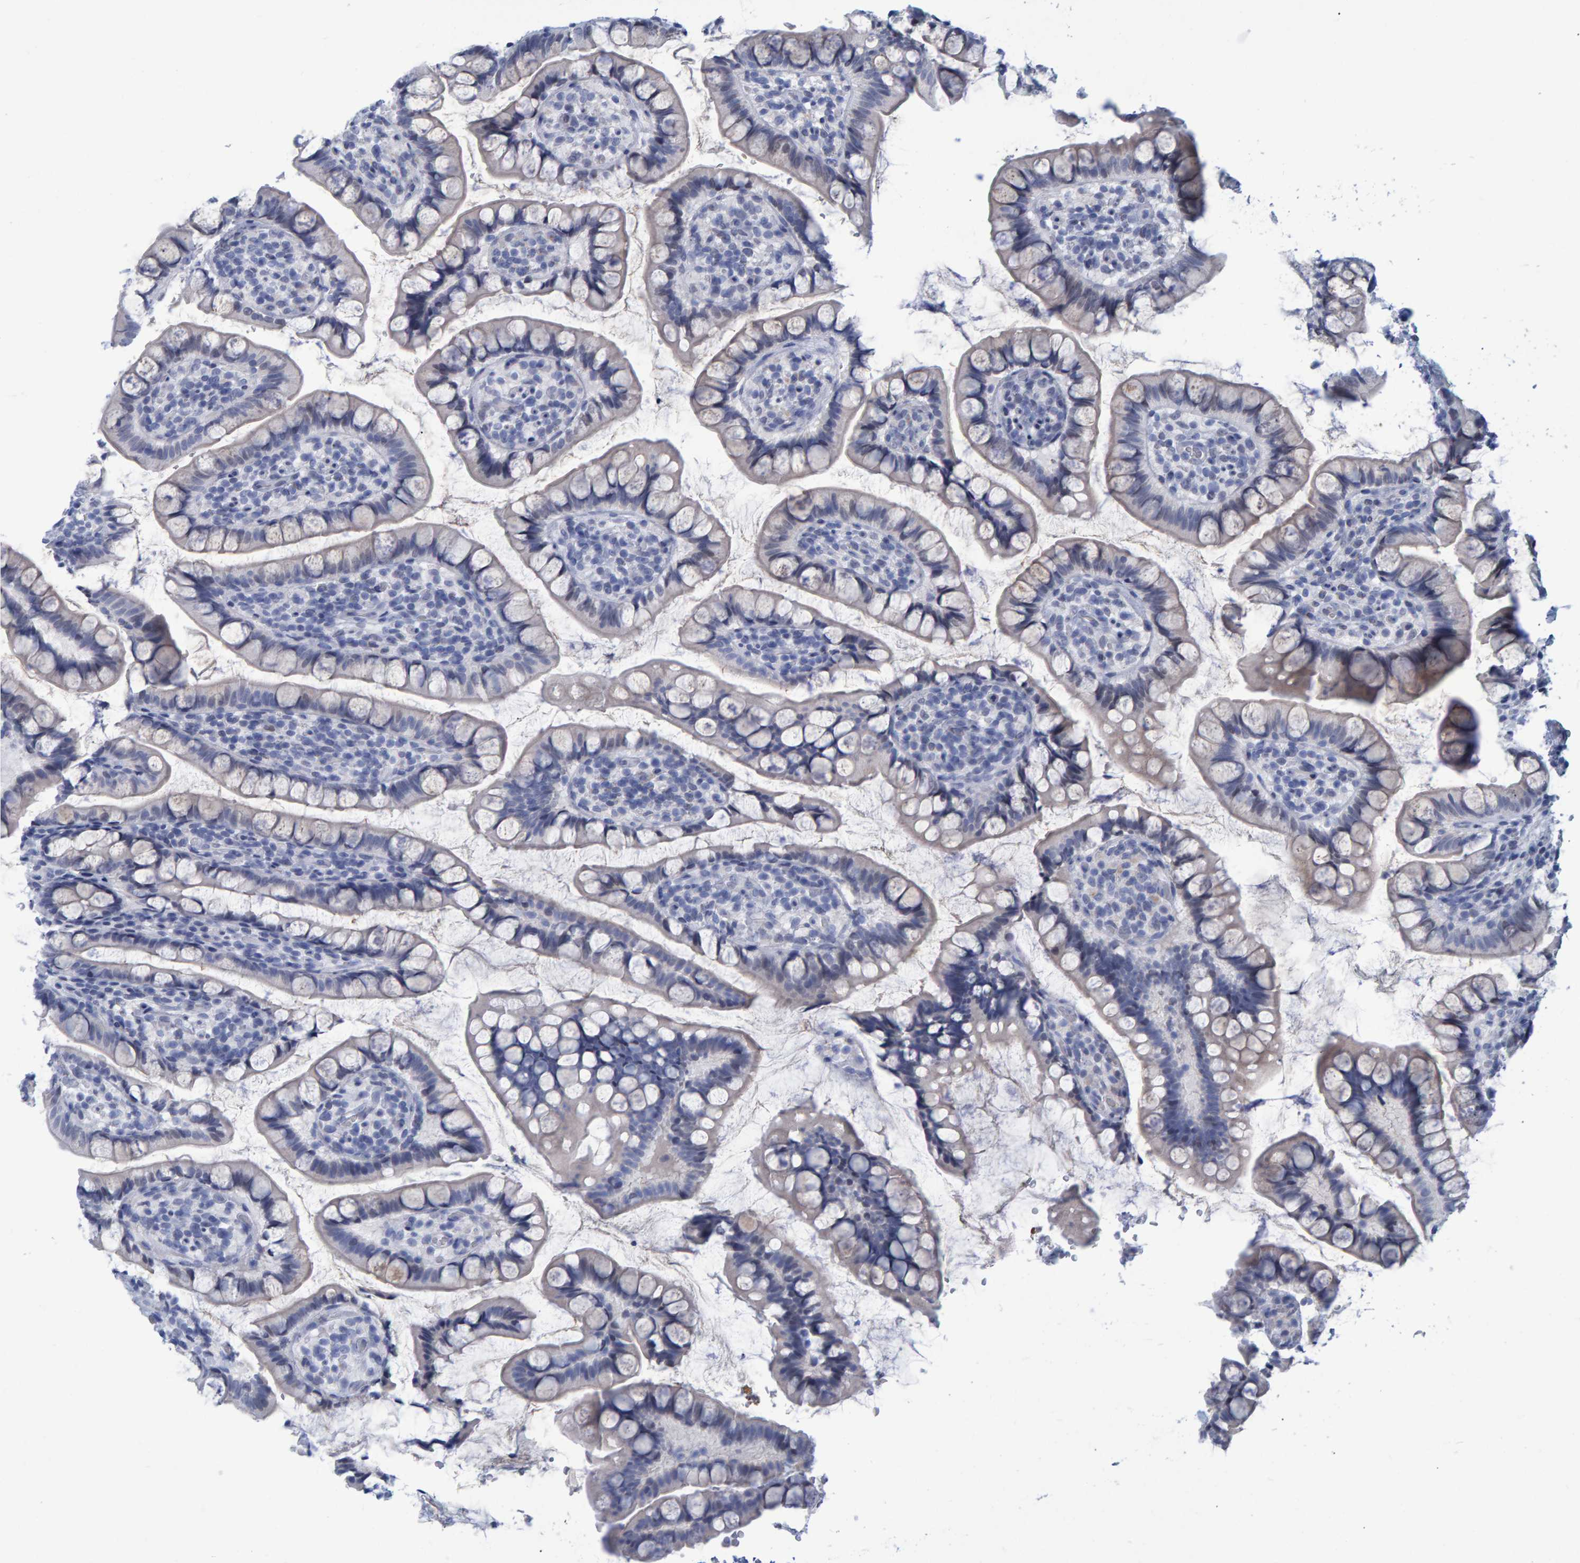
{"staining": {"intensity": "weak", "quantity": "<25%", "location": "cytoplasmic/membranous"}, "tissue": "small intestine", "cell_type": "Glandular cells", "image_type": "normal", "snomed": [{"axis": "morphology", "description": "Normal tissue, NOS"}, {"axis": "topography", "description": "Smooth muscle"}, {"axis": "topography", "description": "Small intestine"}], "caption": "High power microscopy image of an IHC photomicrograph of benign small intestine, revealing no significant expression in glandular cells. Brightfield microscopy of immunohistochemistry stained with DAB (3,3'-diaminobenzidine) (brown) and hematoxylin (blue), captured at high magnification.", "gene": "PROCA1", "patient": {"sex": "female", "age": 84}}